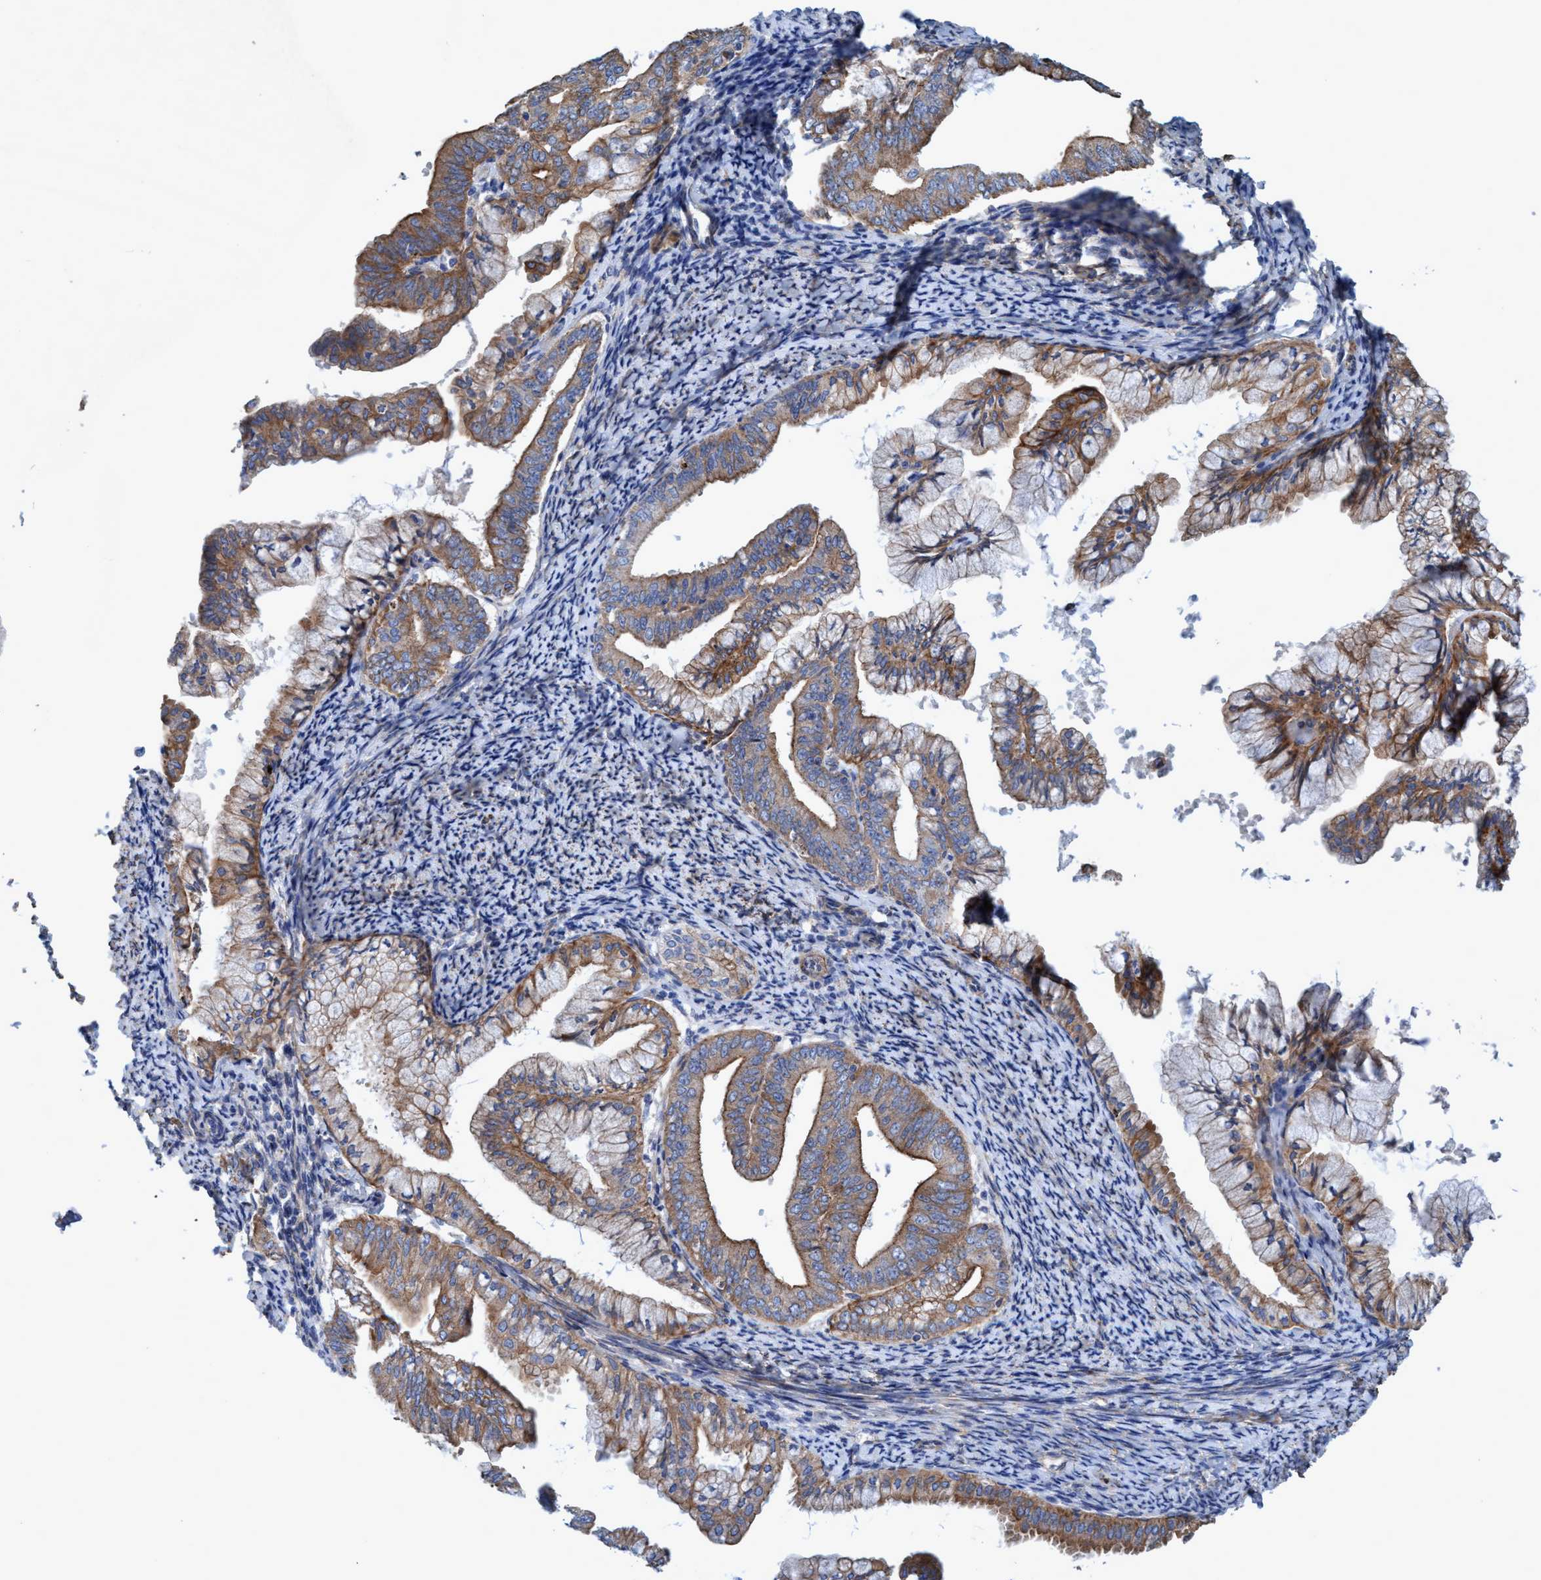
{"staining": {"intensity": "moderate", "quantity": ">75%", "location": "cytoplasmic/membranous"}, "tissue": "endometrial cancer", "cell_type": "Tumor cells", "image_type": "cancer", "snomed": [{"axis": "morphology", "description": "Adenocarcinoma, NOS"}, {"axis": "topography", "description": "Endometrium"}], "caption": "Immunohistochemical staining of human endometrial adenocarcinoma demonstrates medium levels of moderate cytoplasmic/membranous protein staining in about >75% of tumor cells.", "gene": "GULP1", "patient": {"sex": "female", "age": 63}}